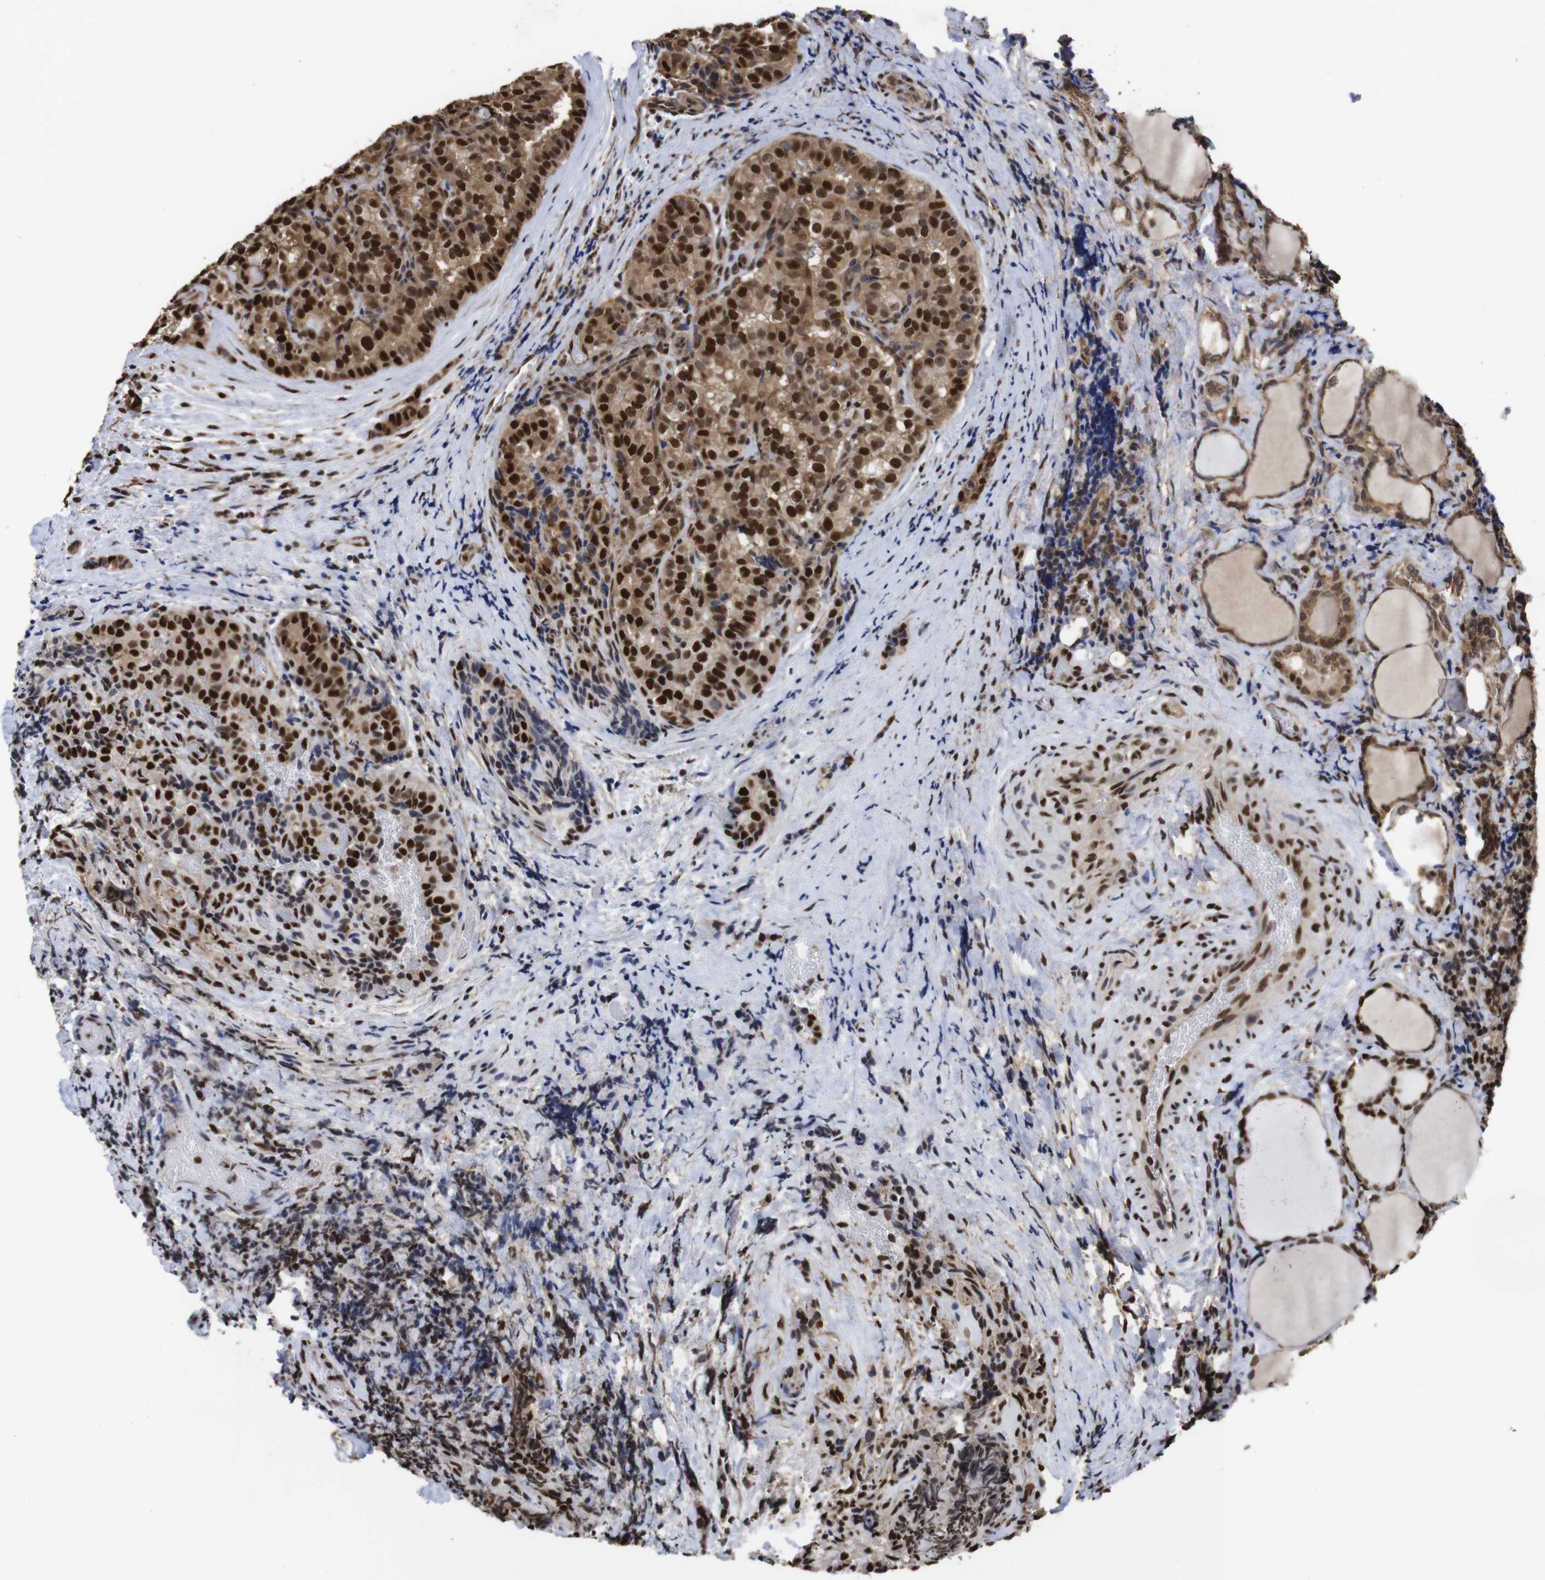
{"staining": {"intensity": "strong", "quantity": ">75%", "location": "cytoplasmic/membranous,nuclear"}, "tissue": "thyroid cancer", "cell_type": "Tumor cells", "image_type": "cancer", "snomed": [{"axis": "morphology", "description": "Normal tissue, NOS"}, {"axis": "morphology", "description": "Papillary adenocarcinoma, NOS"}, {"axis": "topography", "description": "Thyroid gland"}], "caption": "IHC of thyroid cancer (papillary adenocarcinoma) displays high levels of strong cytoplasmic/membranous and nuclear positivity in about >75% of tumor cells.", "gene": "SUMO3", "patient": {"sex": "female", "age": 30}}